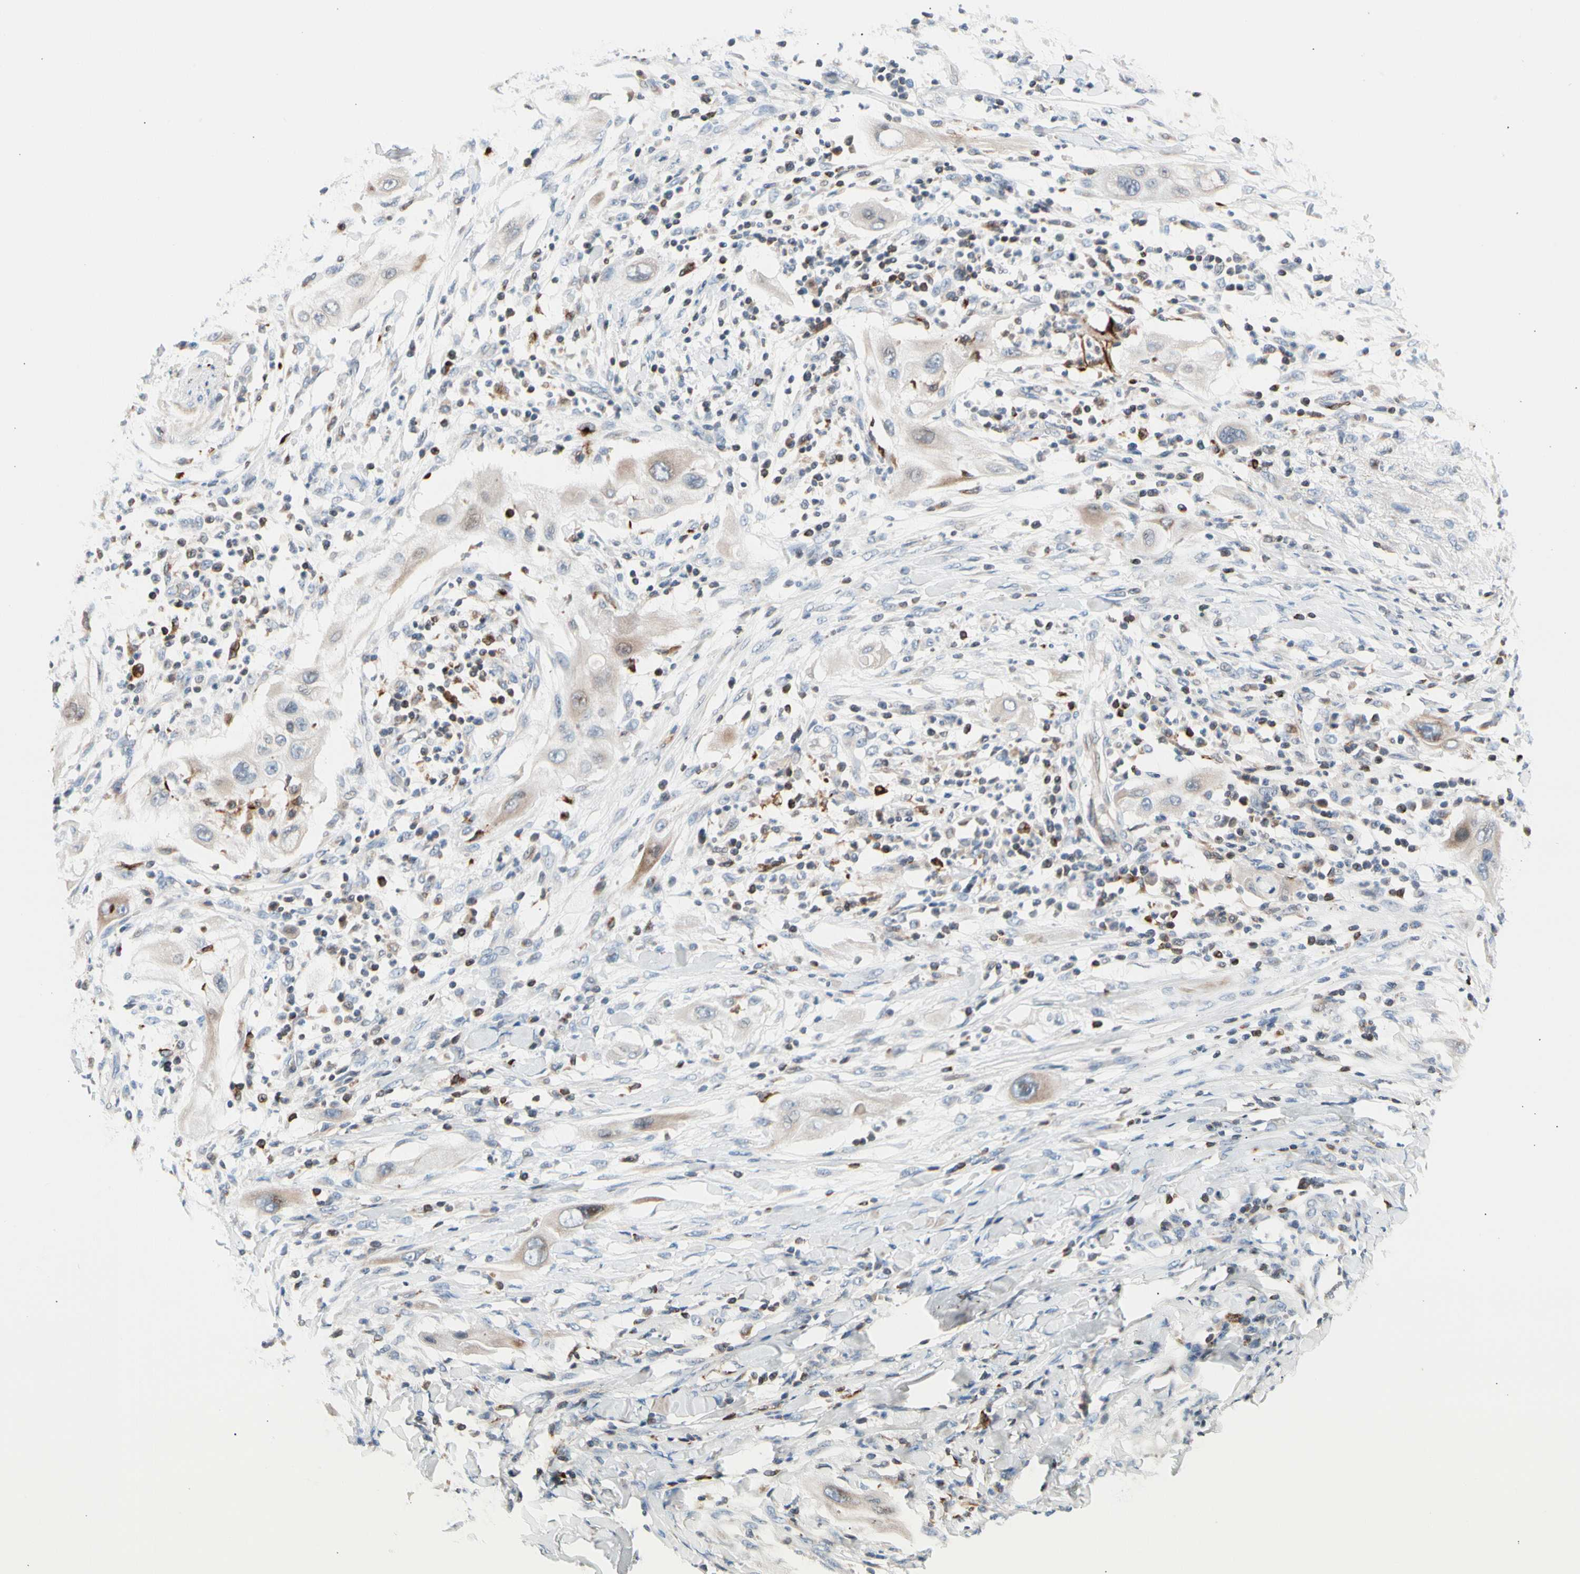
{"staining": {"intensity": "negative", "quantity": "none", "location": "none"}, "tissue": "lung cancer", "cell_type": "Tumor cells", "image_type": "cancer", "snomed": [{"axis": "morphology", "description": "Squamous cell carcinoma, NOS"}, {"axis": "topography", "description": "Lung"}], "caption": "Histopathology image shows no significant protein staining in tumor cells of squamous cell carcinoma (lung).", "gene": "MAP3K3", "patient": {"sex": "female", "age": 47}}